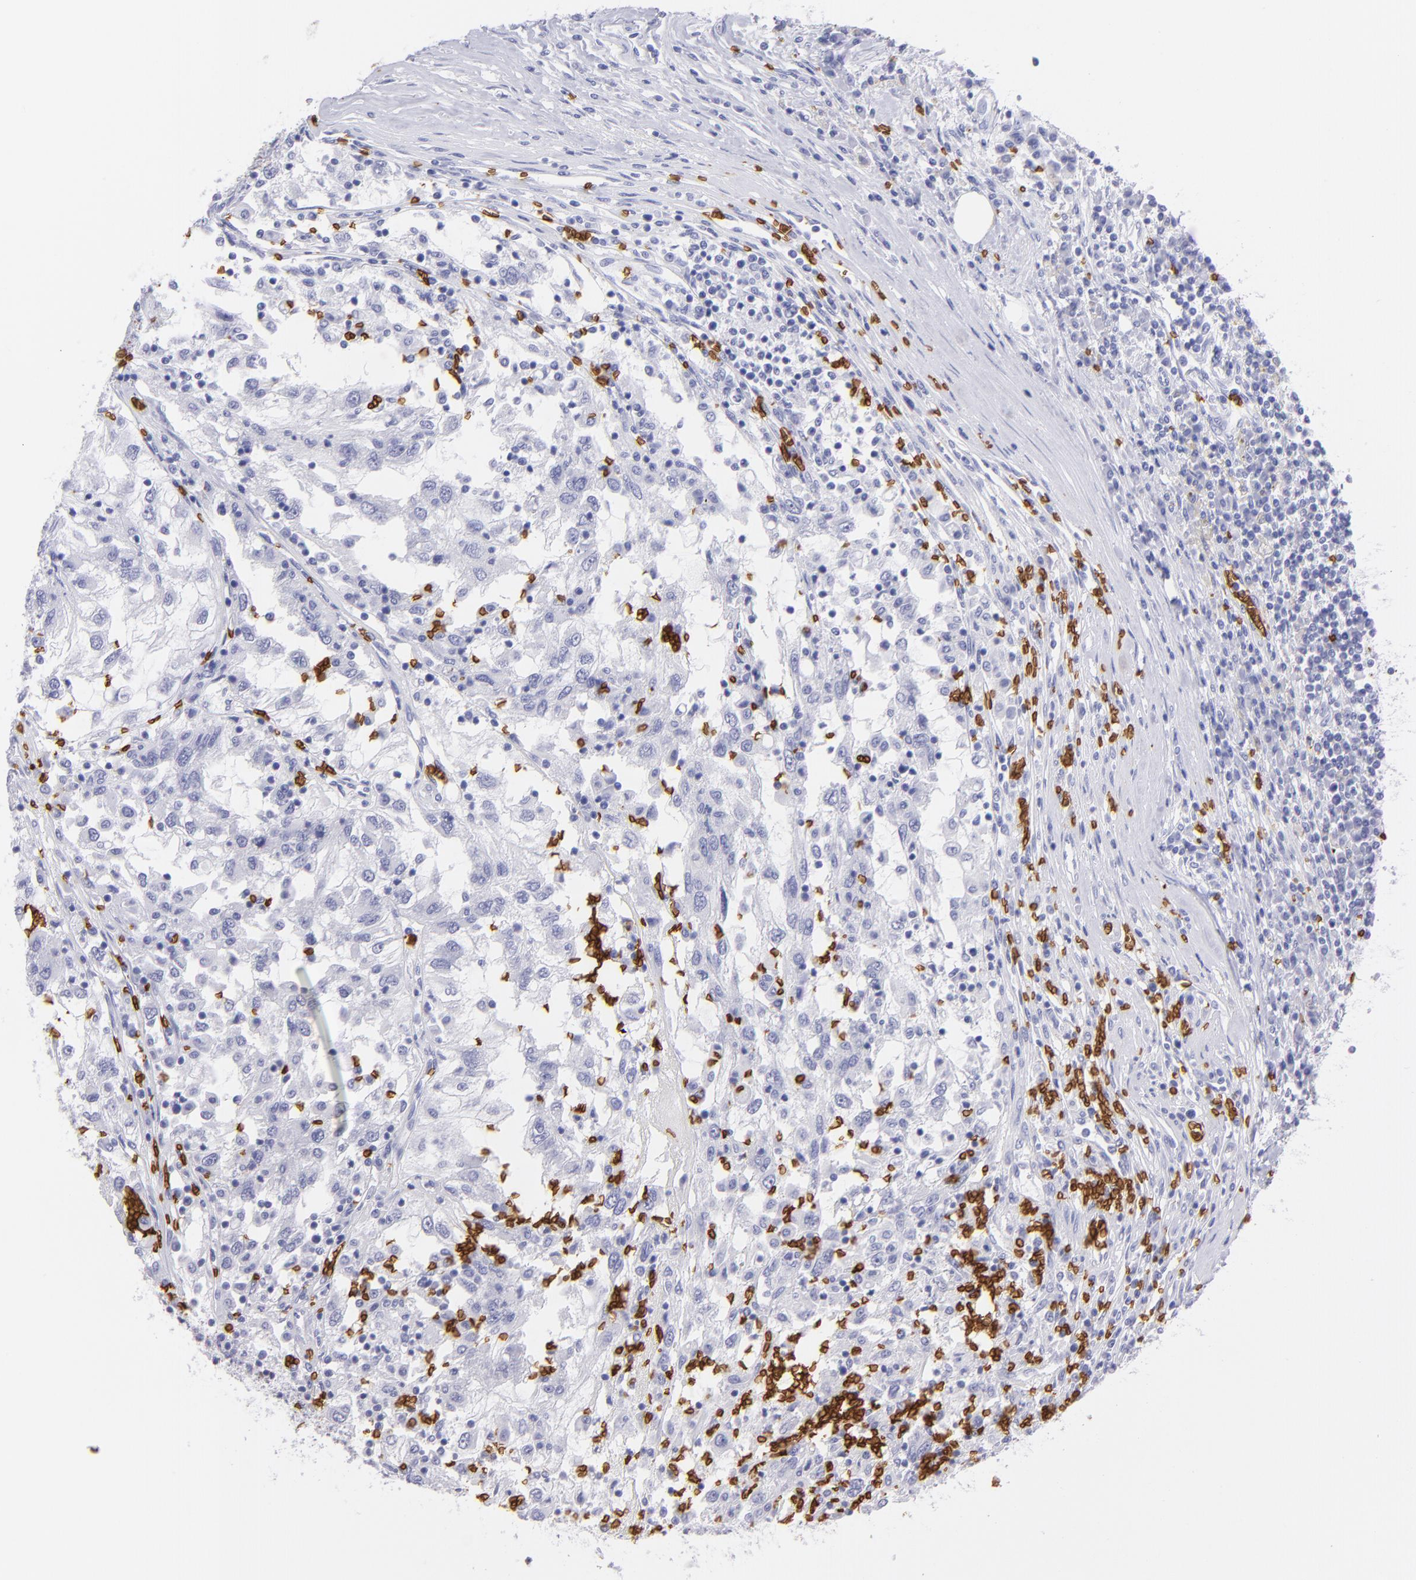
{"staining": {"intensity": "negative", "quantity": "none", "location": "none"}, "tissue": "renal cancer", "cell_type": "Tumor cells", "image_type": "cancer", "snomed": [{"axis": "morphology", "description": "Normal tissue, NOS"}, {"axis": "morphology", "description": "Adenocarcinoma, NOS"}, {"axis": "topography", "description": "Kidney"}], "caption": "Tumor cells are negative for brown protein staining in renal cancer (adenocarcinoma).", "gene": "GYPA", "patient": {"sex": "male", "age": 71}}